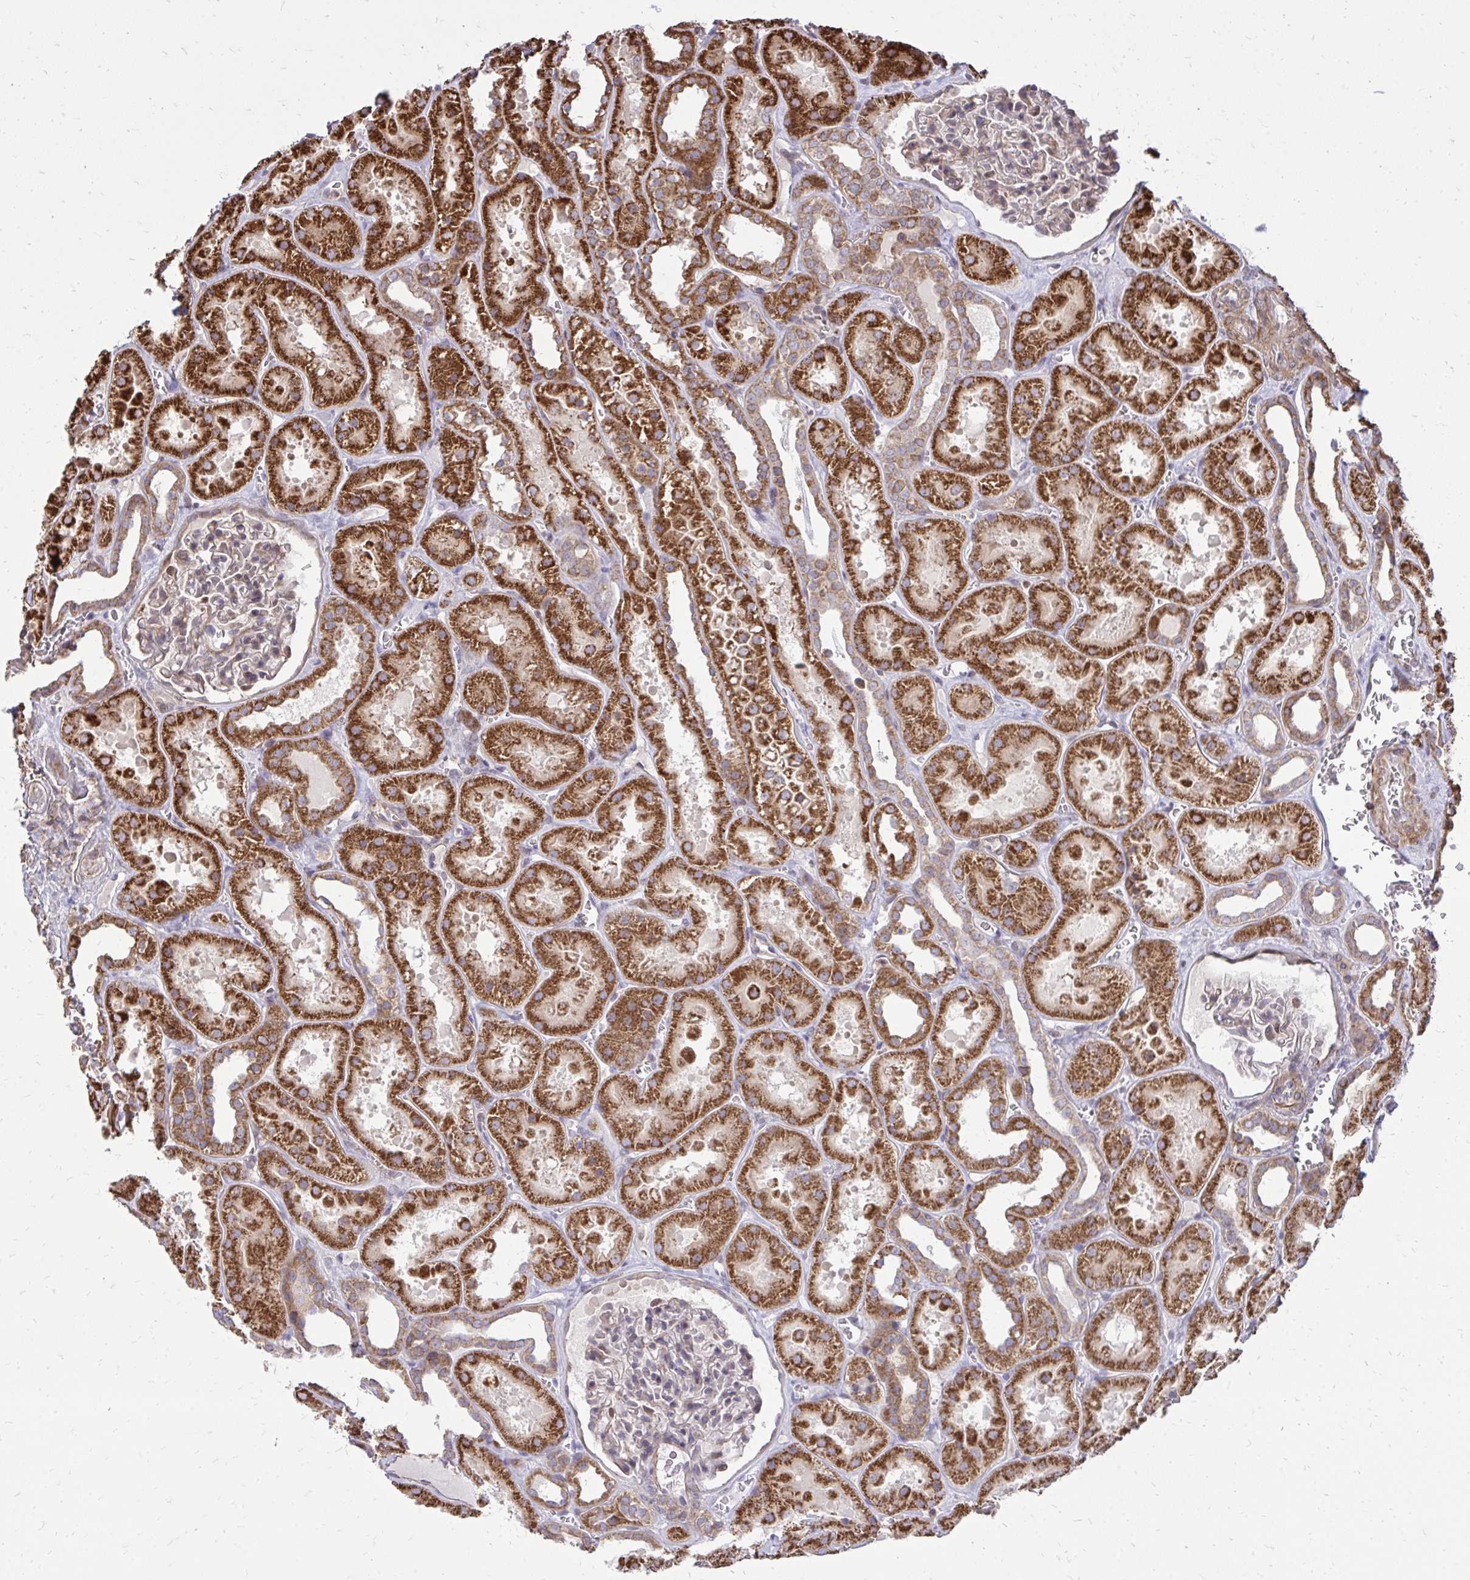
{"staining": {"intensity": "weak", "quantity": "<25%", "location": "cytoplasmic/membranous"}, "tissue": "kidney", "cell_type": "Cells in glomeruli", "image_type": "normal", "snomed": [{"axis": "morphology", "description": "Normal tissue, NOS"}, {"axis": "topography", "description": "Kidney"}], "caption": "Immunohistochemistry (IHC) image of normal kidney: human kidney stained with DAB (3,3'-diaminobenzidine) demonstrates no significant protein staining in cells in glomeruli.", "gene": "SLC7A5", "patient": {"sex": "female", "age": 41}}